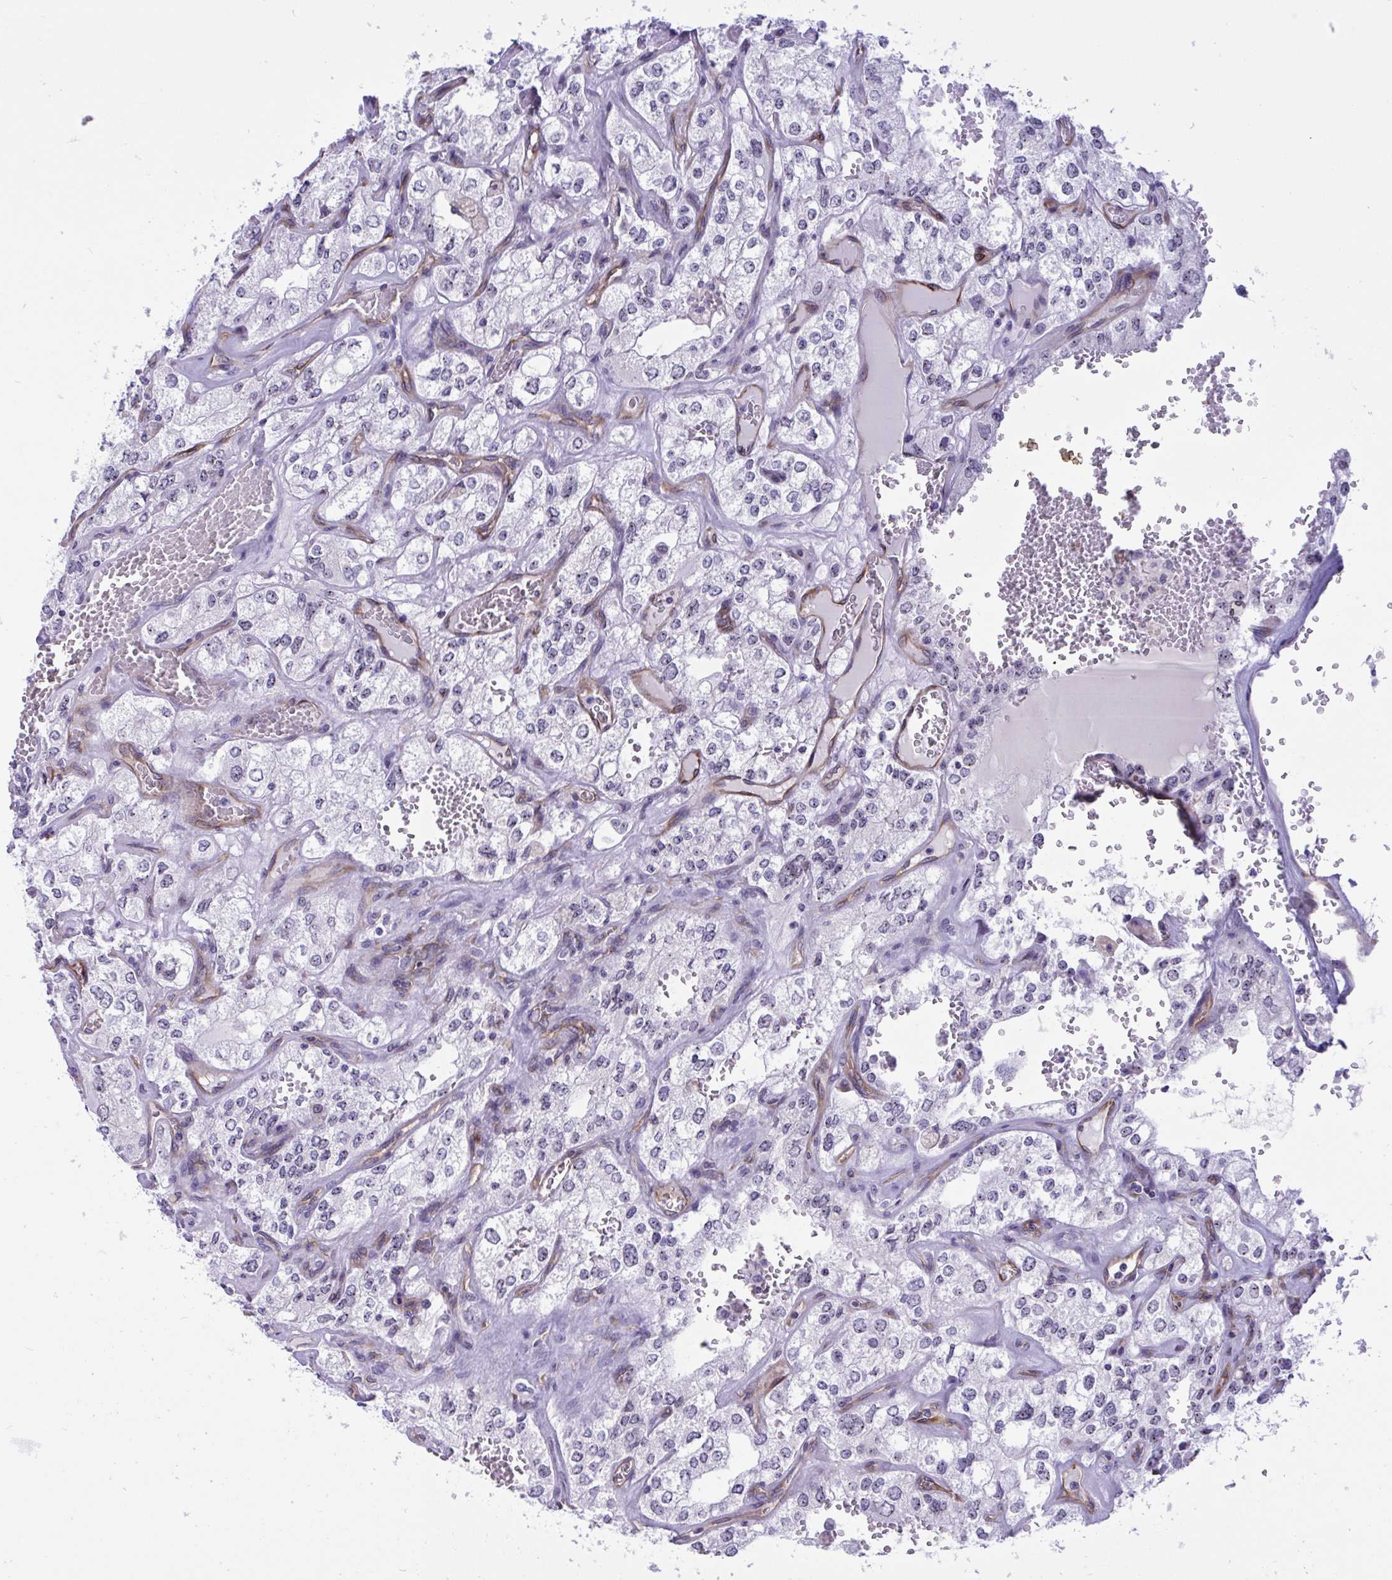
{"staining": {"intensity": "negative", "quantity": "none", "location": "none"}, "tissue": "renal cancer", "cell_type": "Tumor cells", "image_type": "cancer", "snomed": [{"axis": "morphology", "description": "Adenocarcinoma, NOS"}, {"axis": "topography", "description": "Kidney"}], "caption": "Immunohistochemistry (IHC) of renal adenocarcinoma reveals no positivity in tumor cells.", "gene": "EML1", "patient": {"sex": "female", "age": 70}}